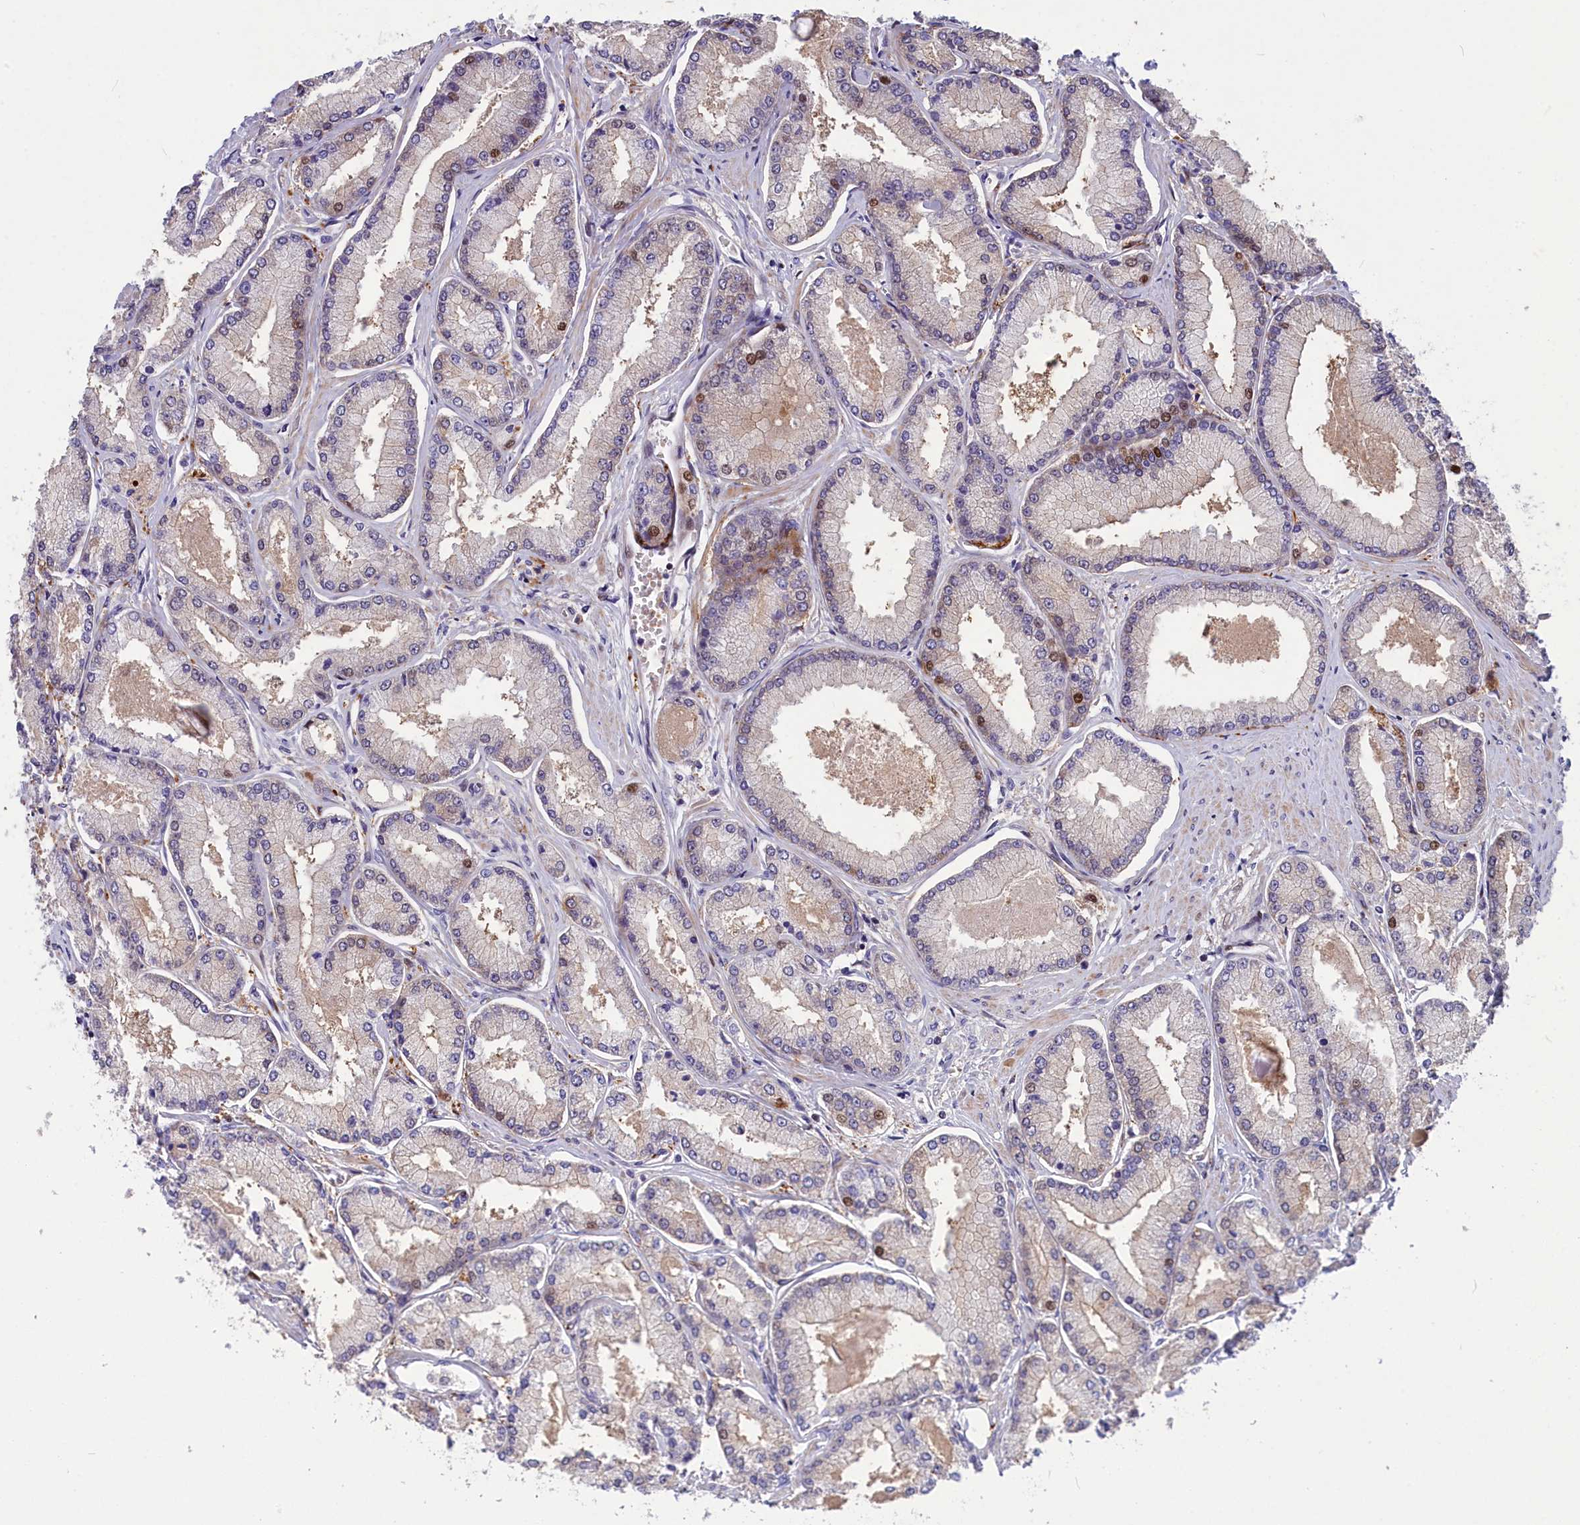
{"staining": {"intensity": "moderate", "quantity": "<25%", "location": "nuclear"}, "tissue": "prostate cancer", "cell_type": "Tumor cells", "image_type": "cancer", "snomed": [{"axis": "morphology", "description": "Adenocarcinoma, Low grade"}, {"axis": "topography", "description": "Prostate"}], "caption": "Moderate nuclear protein staining is seen in approximately <25% of tumor cells in prostate cancer. The protein of interest is shown in brown color, while the nuclei are stained blue.", "gene": "NKPD1", "patient": {"sex": "male", "age": 74}}